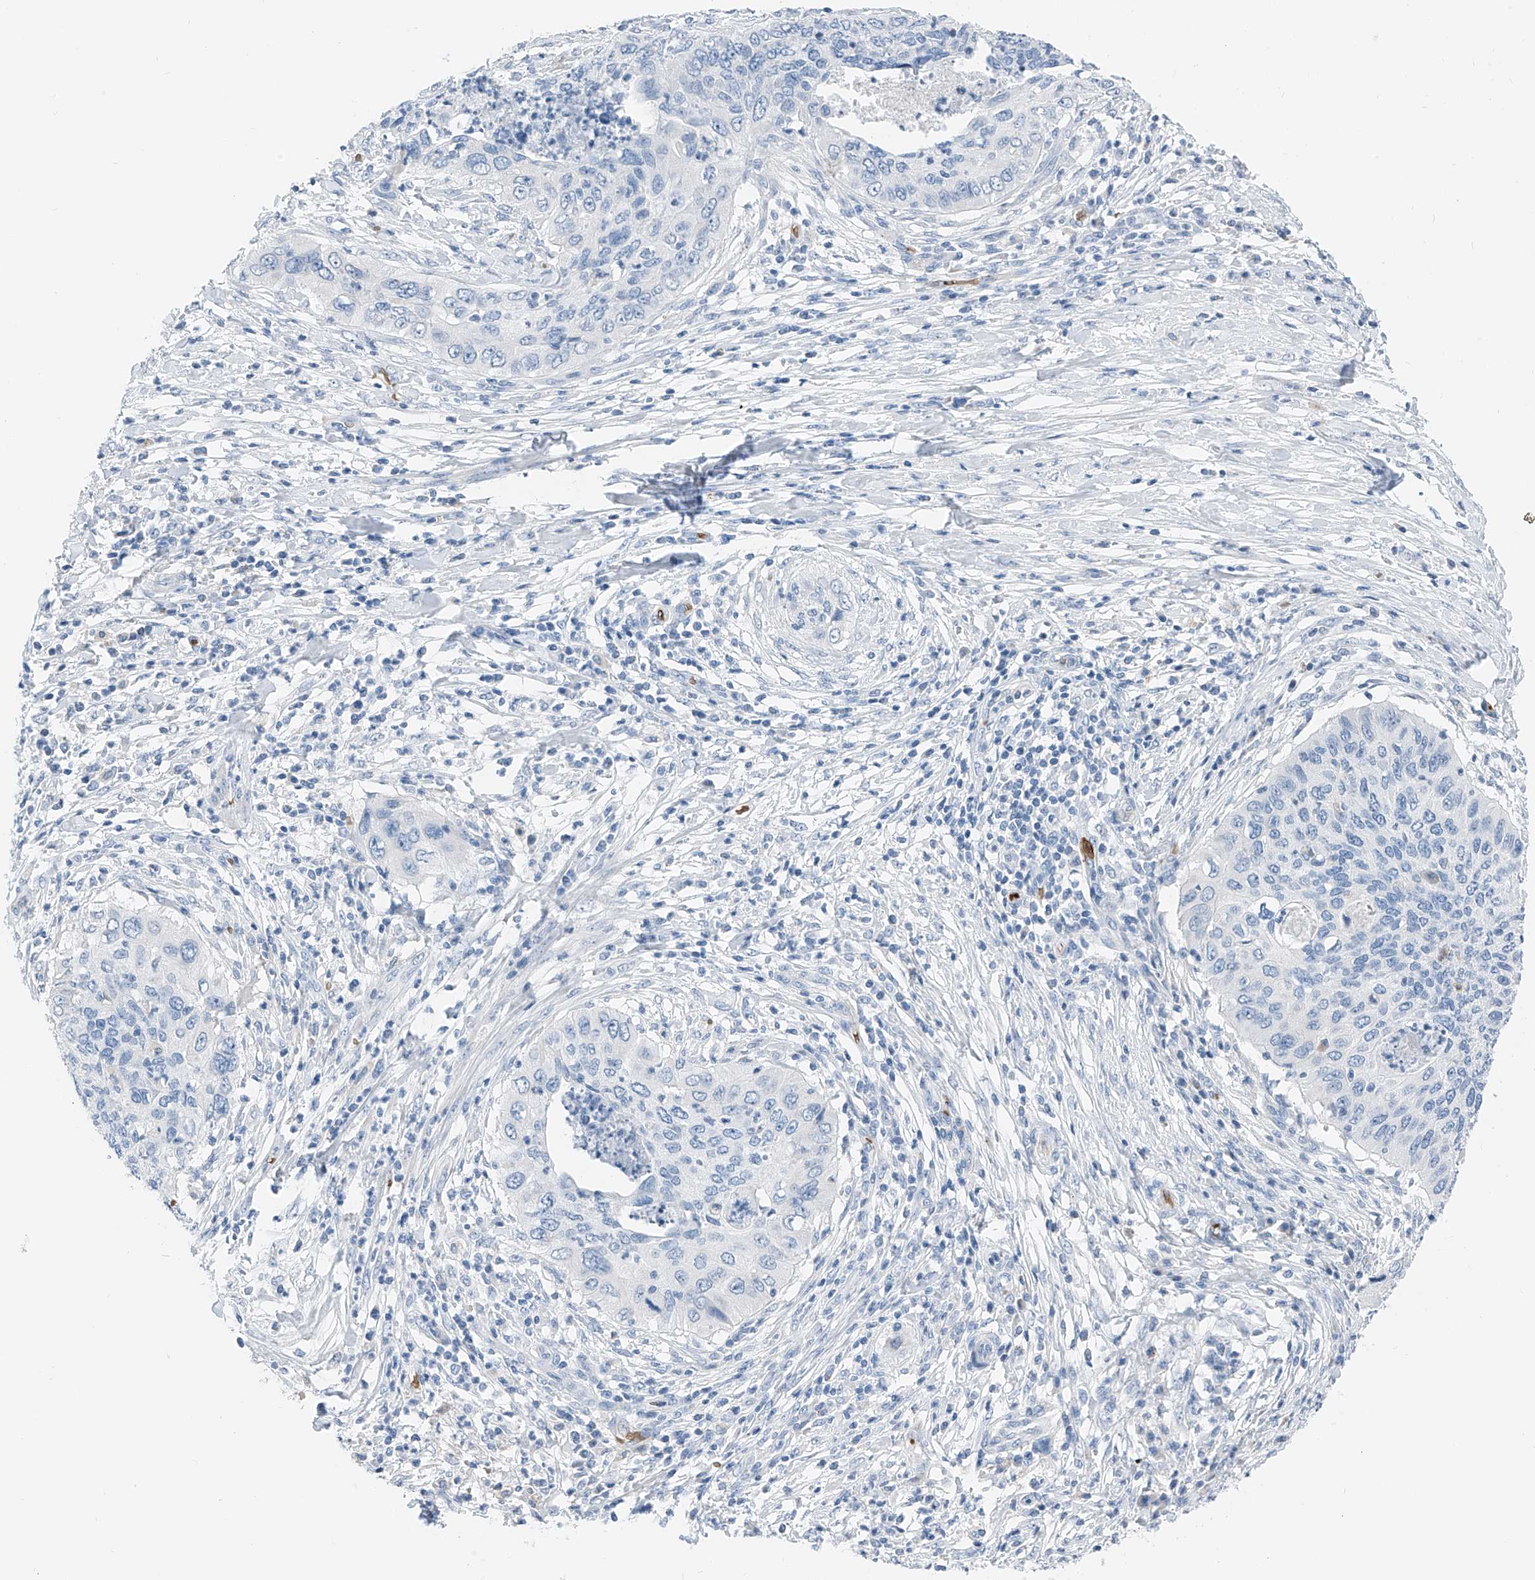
{"staining": {"intensity": "negative", "quantity": "none", "location": "none"}, "tissue": "cervical cancer", "cell_type": "Tumor cells", "image_type": "cancer", "snomed": [{"axis": "morphology", "description": "Squamous cell carcinoma, NOS"}, {"axis": "topography", "description": "Cervix"}], "caption": "Tumor cells show no significant protein expression in cervical cancer.", "gene": "PRSS23", "patient": {"sex": "female", "age": 38}}